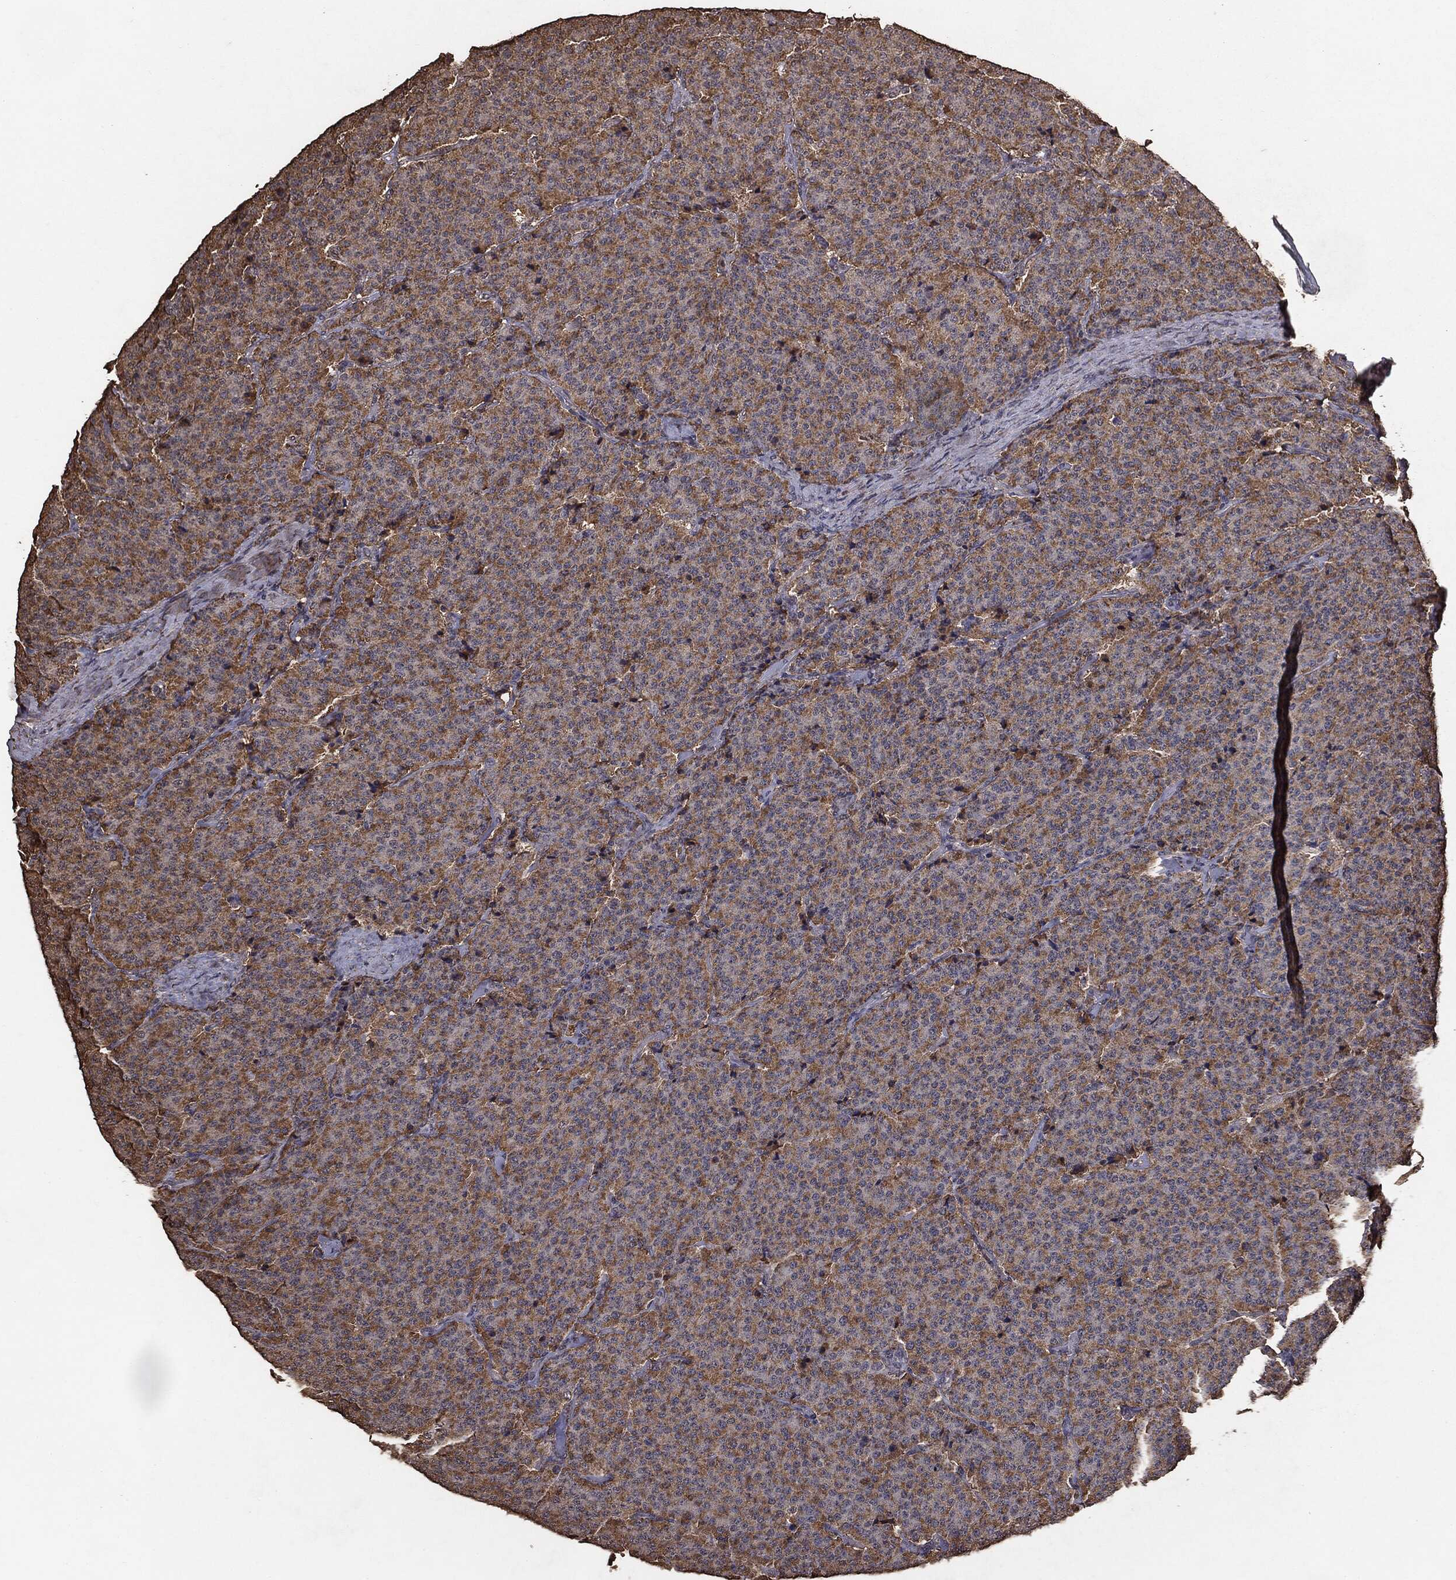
{"staining": {"intensity": "moderate", "quantity": "25%-75%", "location": "cytoplasmic/membranous"}, "tissue": "carcinoid", "cell_type": "Tumor cells", "image_type": "cancer", "snomed": [{"axis": "morphology", "description": "Carcinoid, malignant, NOS"}, {"axis": "topography", "description": "Small intestine"}], "caption": "IHC (DAB) staining of carcinoid (malignant) shows moderate cytoplasmic/membranous protein expression in approximately 25%-75% of tumor cells. (Stains: DAB in brown, nuclei in blue, Microscopy: brightfield microscopy at high magnification).", "gene": "MTOR", "patient": {"sex": "female", "age": 58}}